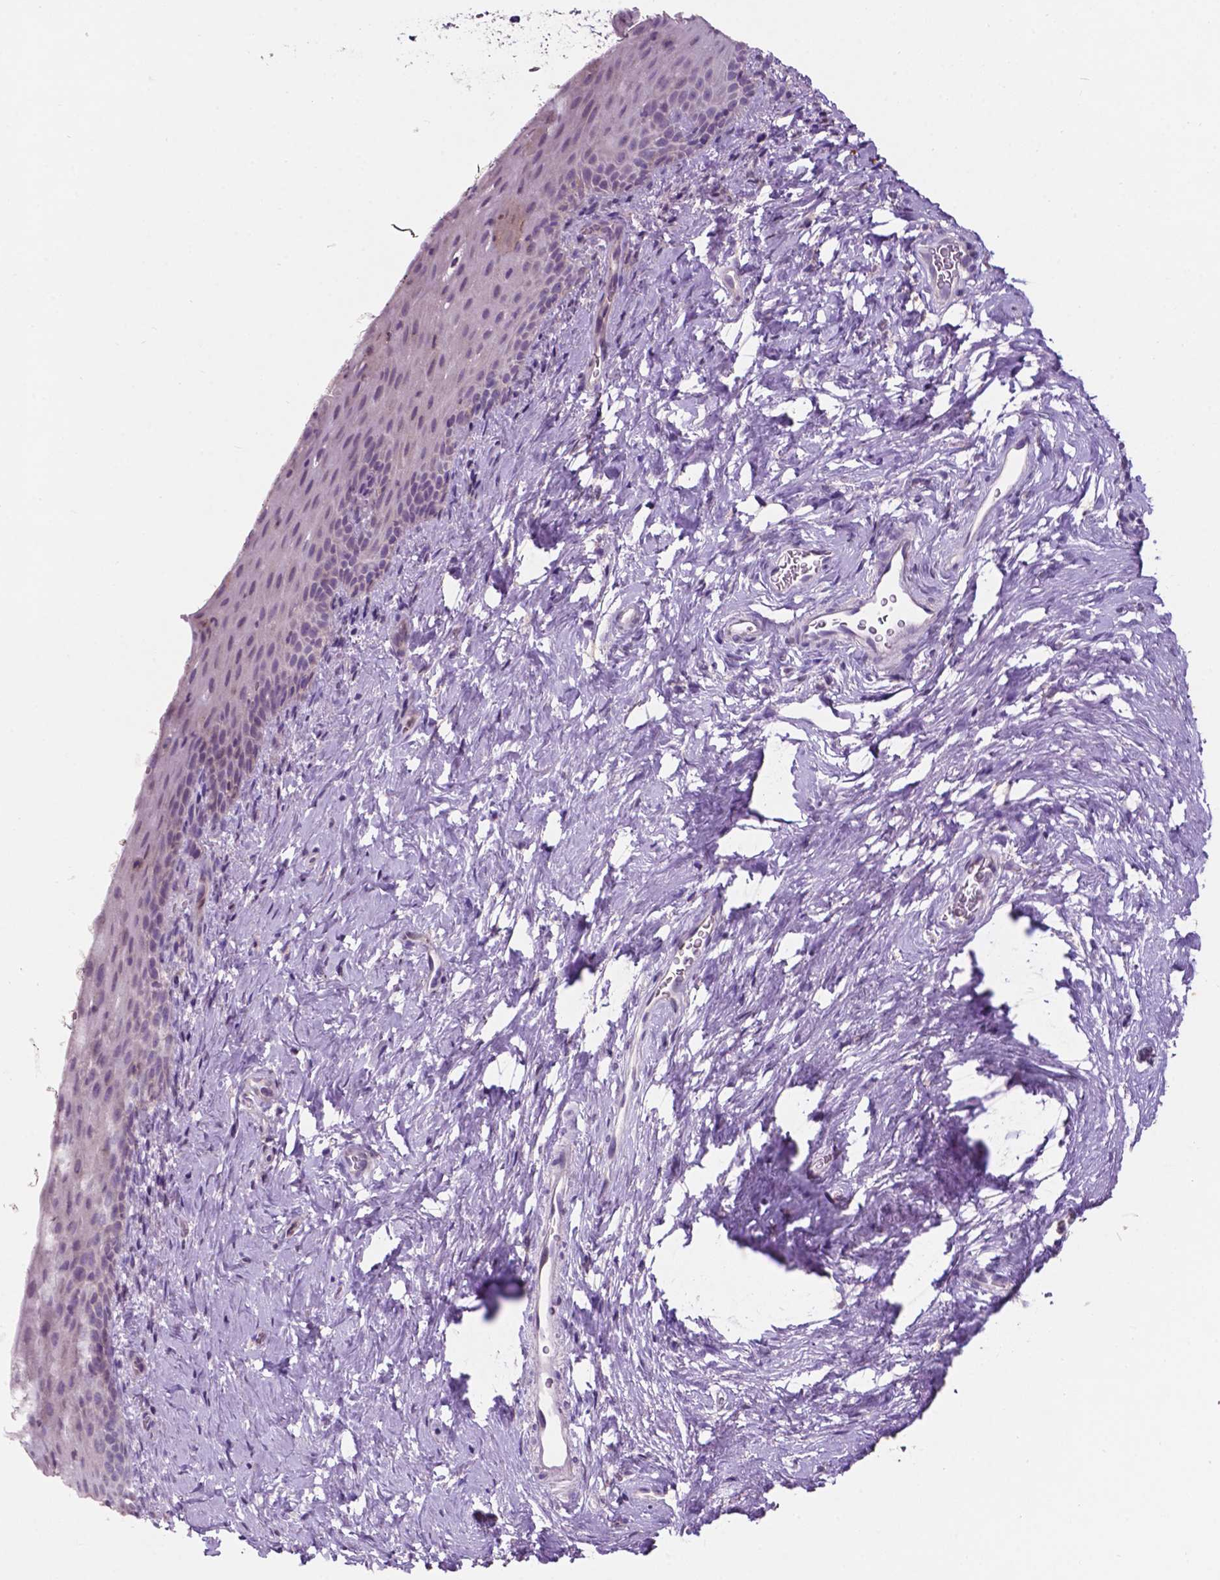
{"staining": {"intensity": "weak", "quantity": "<25%", "location": "cytoplasmic/membranous"}, "tissue": "skin", "cell_type": "Epidermal cells", "image_type": "normal", "snomed": [{"axis": "morphology", "description": "Normal tissue, NOS"}, {"axis": "topography", "description": "Anal"}], "caption": "Human skin stained for a protein using immunohistochemistry (IHC) reveals no staining in epidermal cells.", "gene": "PLSCR1", "patient": {"sex": "female", "age": 46}}